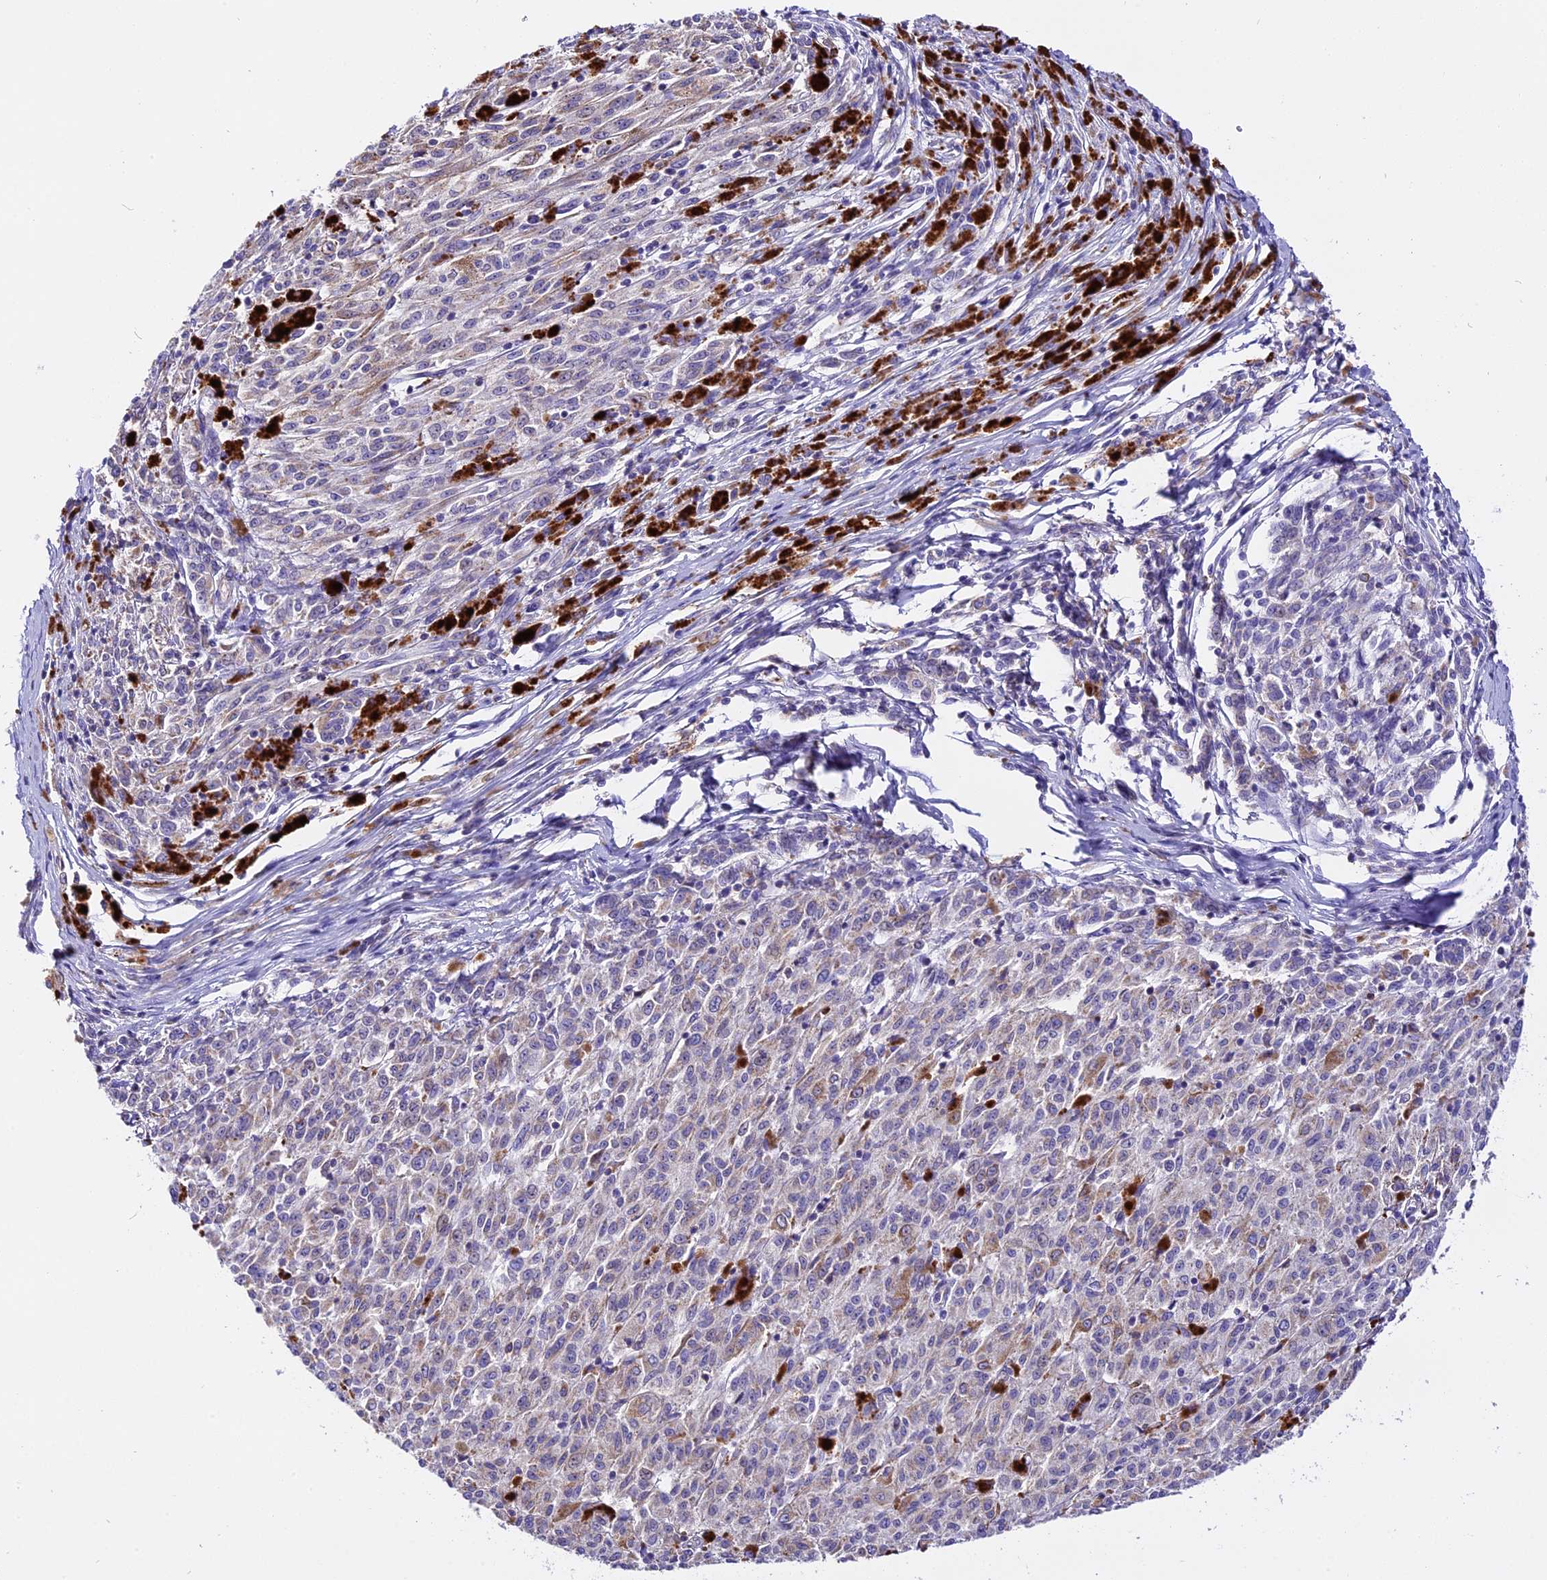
{"staining": {"intensity": "weak", "quantity": "<25%", "location": "cytoplasmic/membranous"}, "tissue": "melanoma", "cell_type": "Tumor cells", "image_type": "cancer", "snomed": [{"axis": "morphology", "description": "Malignant melanoma, NOS"}, {"axis": "topography", "description": "Skin"}], "caption": "Immunohistochemical staining of human malignant melanoma reveals no significant staining in tumor cells.", "gene": "MAP3K7CL", "patient": {"sex": "female", "age": 52}}